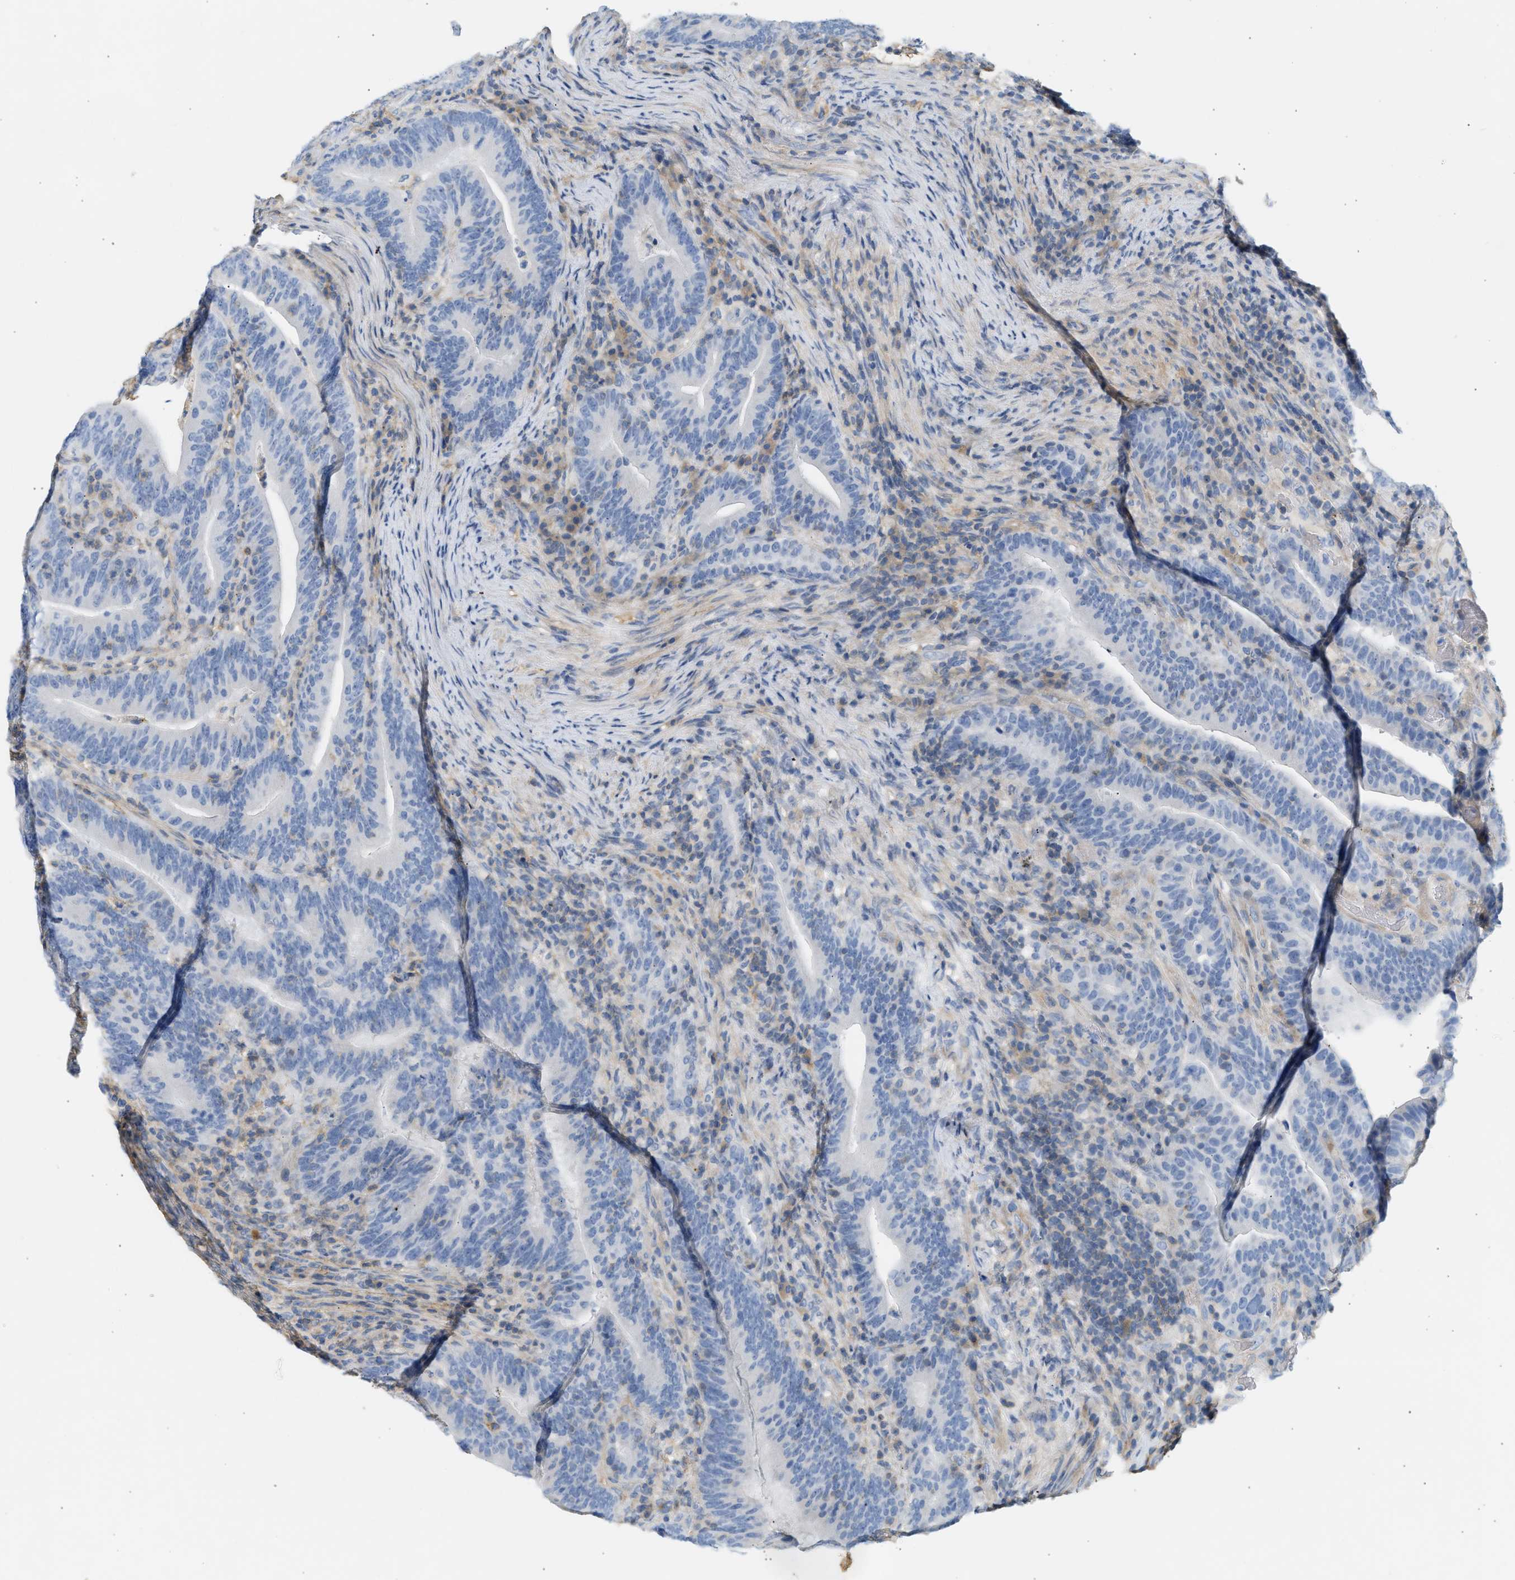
{"staining": {"intensity": "negative", "quantity": "none", "location": "none"}, "tissue": "colorectal cancer", "cell_type": "Tumor cells", "image_type": "cancer", "snomed": [{"axis": "morphology", "description": "Adenocarcinoma, NOS"}, {"axis": "topography", "description": "Colon"}], "caption": "This is a image of IHC staining of colorectal cancer (adenocarcinoma), which shows no expression in tumor cells. (DAB (3,3'-diaminobenzidine) immunohistochemistry with hematoxylin counter stain).", "gene": "BVES", "patient": {"sex": "female", "age": 66}}